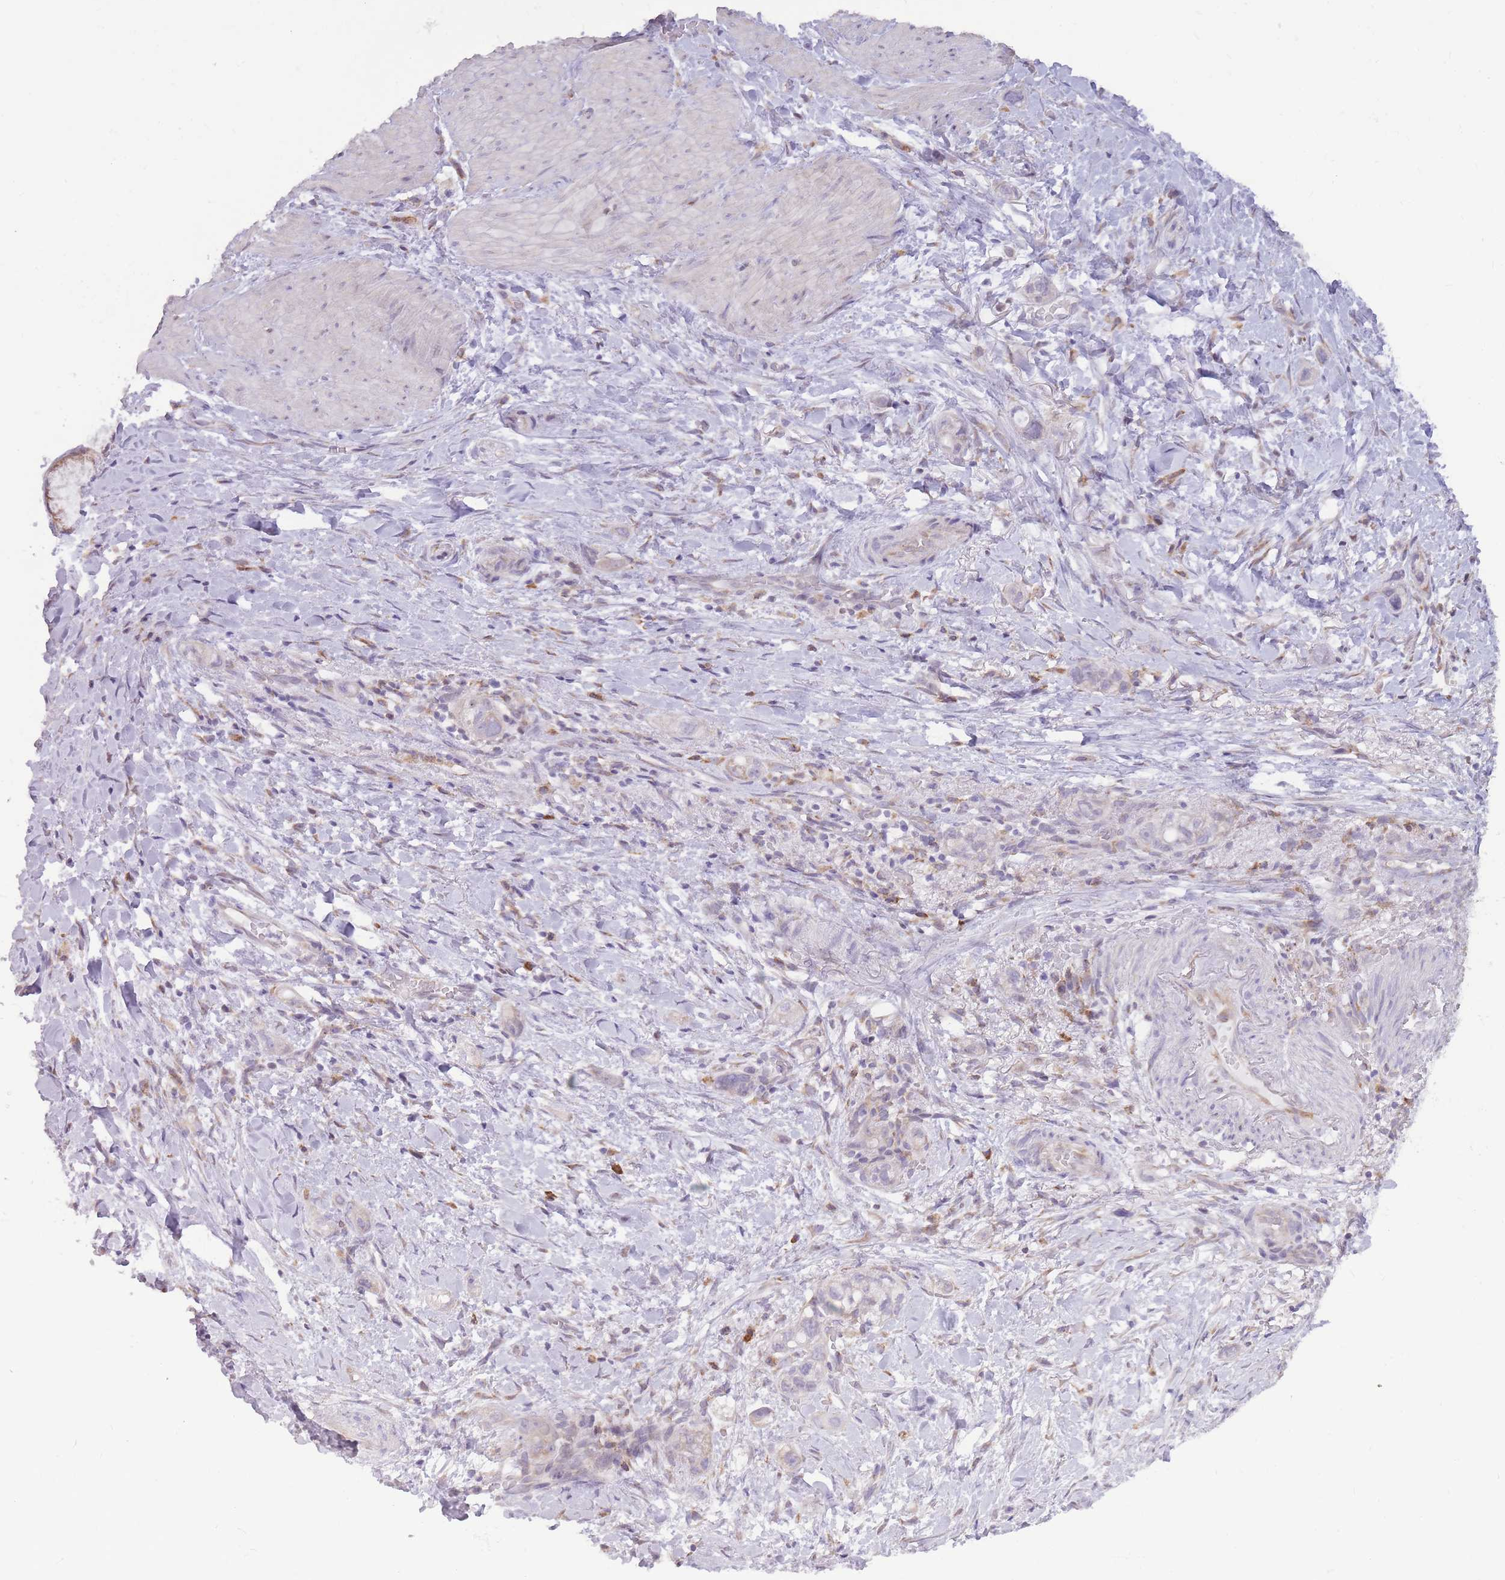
{"staining": {"intensity": "negative", "quantity": "none", "location": "none"}, "tissue": "stomach cancer", "cell_type": "Tumor cells", "image_type": "cancer", "snomed": [{"axis": "morphology", "description": "Adenocarcinoma, NOS"}, {"axis": "topography", "description": "Stomach"}, {"axis": "topography", "description": "Stomach, lower"}], "caption": "Protein analysis of adenocarcinoma (stomach) demonstrates no significant expression in tumor cells.", "gene": "TRAPPC5", "patient": {"sex": "female", "age": 48}}